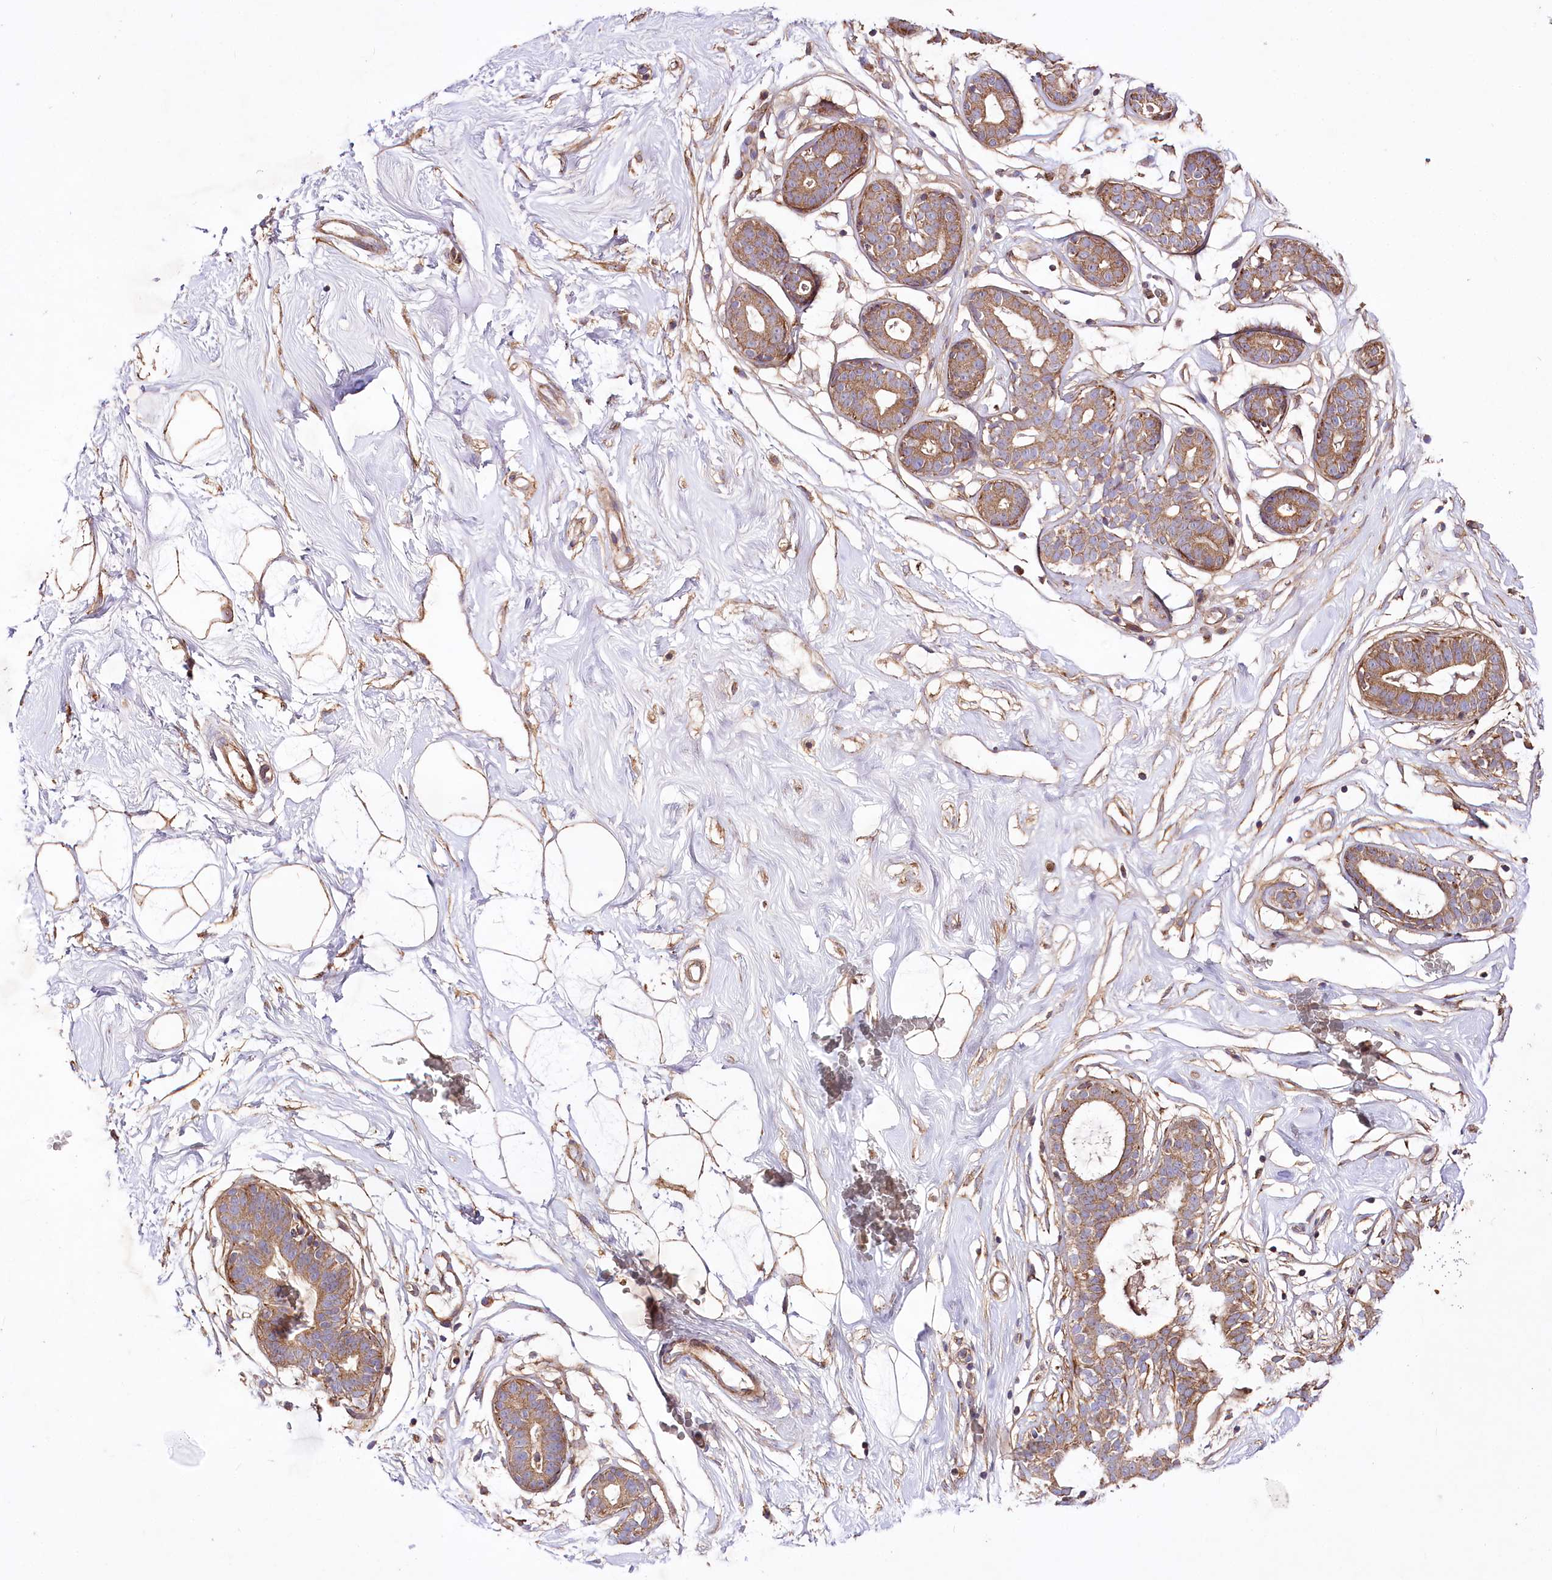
{"staining": {"intensity": "moderate", "quantity": ">75%", "location": "cytoplasmic/membranous"}, "tissue": "breast", "cell_type": "Adipocytes", "image_type": "normal", "snomed": [{"axis": "morphology", "description": "Normal tissue, NOS"}, {"axis": "morphology", "description": "Adenoma, NOS"}, {"axis": "topography", "description": "Breast"}], "caption": "IHC histopathology image of benign breast stained for a protein (brown), which demonstrates medium levels of moderate cytoplasmic/membranous expression in about >75% of adipocytes.", "gene": "WWC1", "patient": {"sex": "female", "age": 23}}